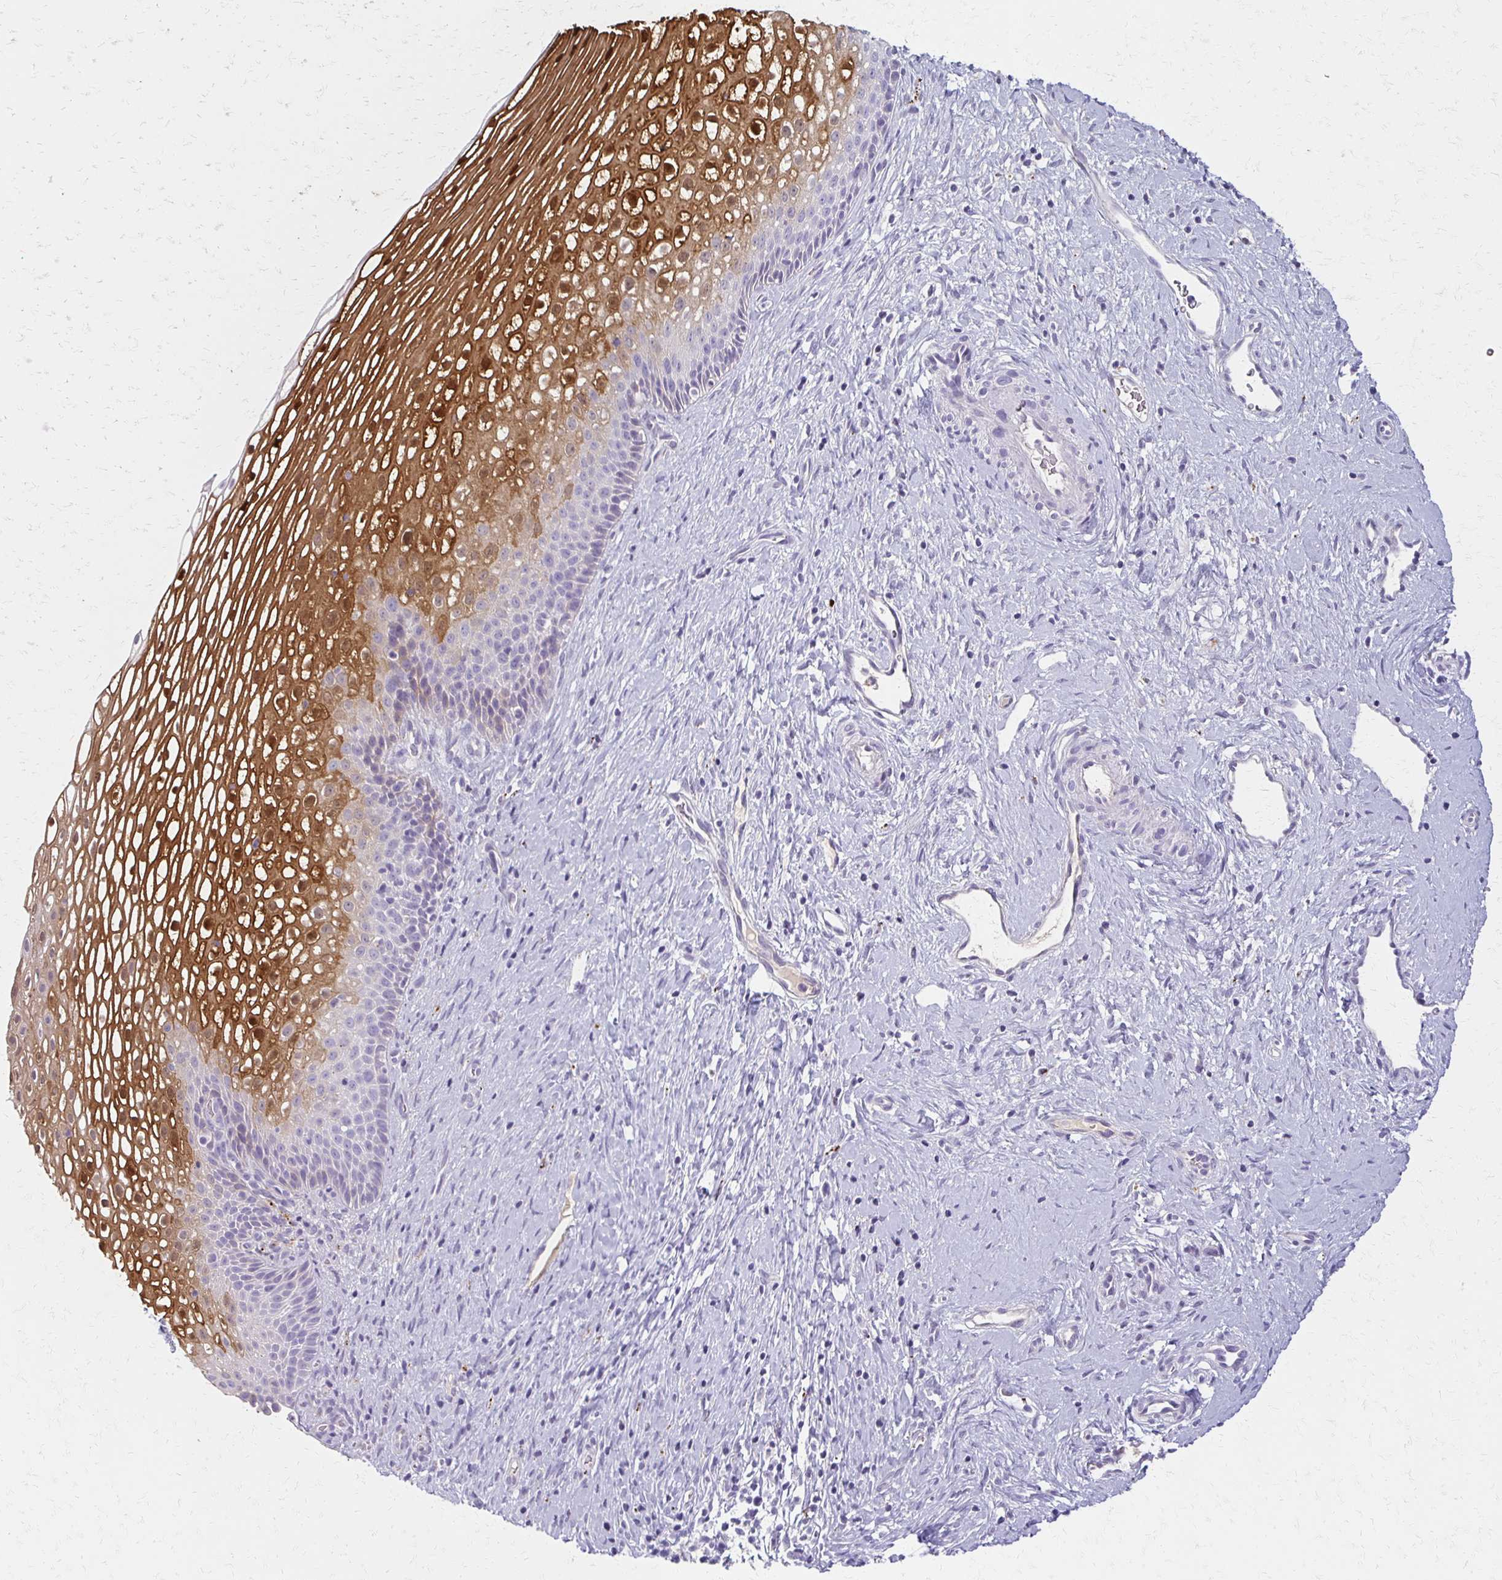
{"staining": {"intensity": "moderate", "quantity": "<25%", "location": "cytoplasmic/membranous,nuclear"}, "tissue": "cervix", "cell_type": "Squamous epithelial cells", "image_type": "normal", "snomed": [{"axis": "morphology", "description": "Normal tissue, NOS"}, {"axis": "topography", "description": "Cervix"}], "caption": "Immunohistochemistry (IHC) of unremarkable human cervix reveals low levels of moderate cytoplasmic/membranous,nuclear staining in approximately <25% of squamous epithelial cells.", "gene": "BBS12", "patient": {"sex": "female", "age": 34}}